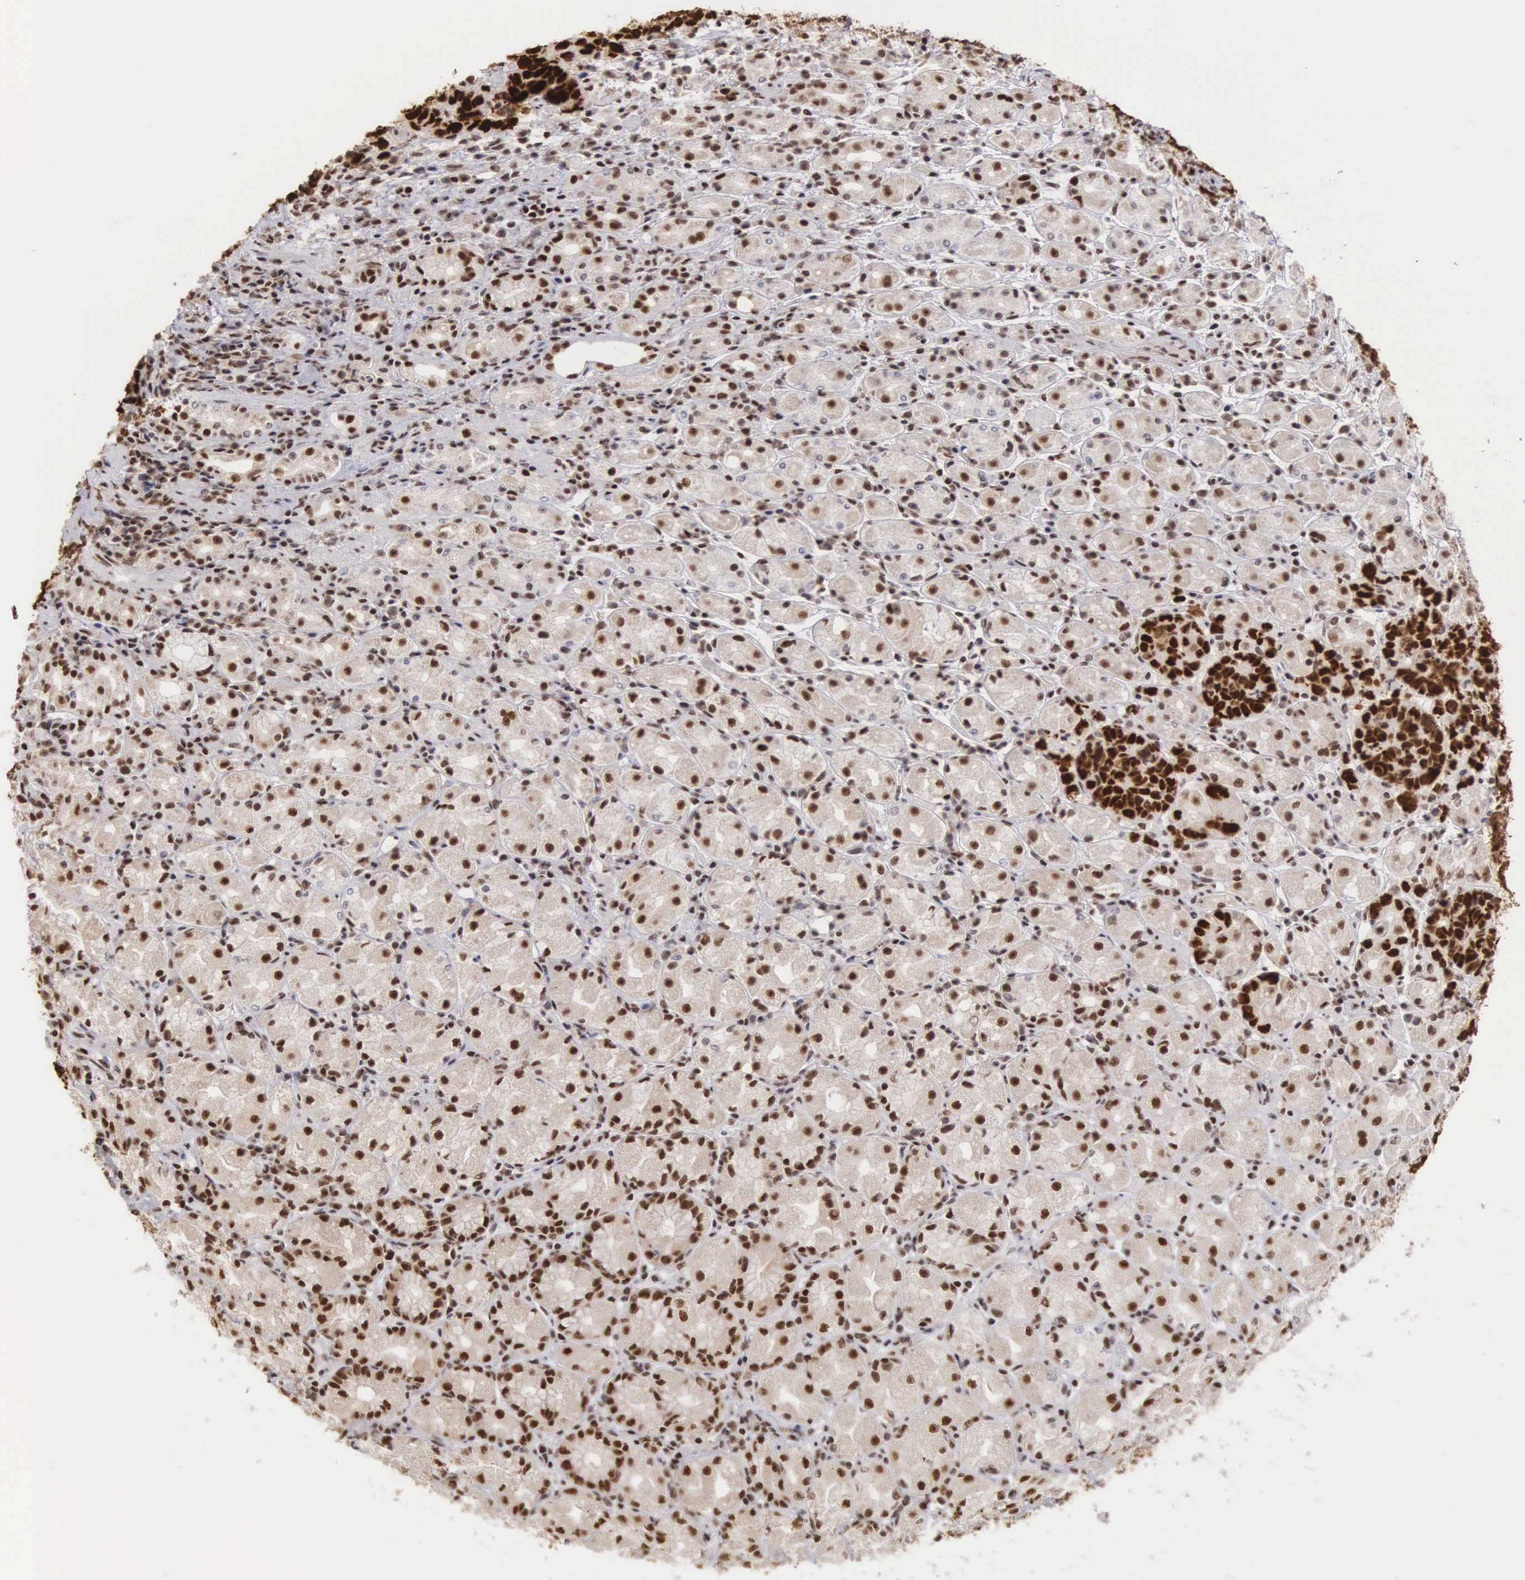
{"staining": {"intensity": "strong", "quantity": ">75%", "location": "nuclear"}, "tissue": "stomach cancer", "cell_type": "Tumor cells", "image_type": "cancer", "snomed": [{"axis": "morphology", "description": "Adenocarcinoma, NOS"}, {"axis": "topography", "description": "Stomach, upper"}], "caption": "Adenocarcinoma (stomach) stained for a protein (brown) demonstrates strong nuclear positive expression in about >75% of tumor cells.", "gene": "HTATSF1", "patient": {"sex": "male", "age": 71}}